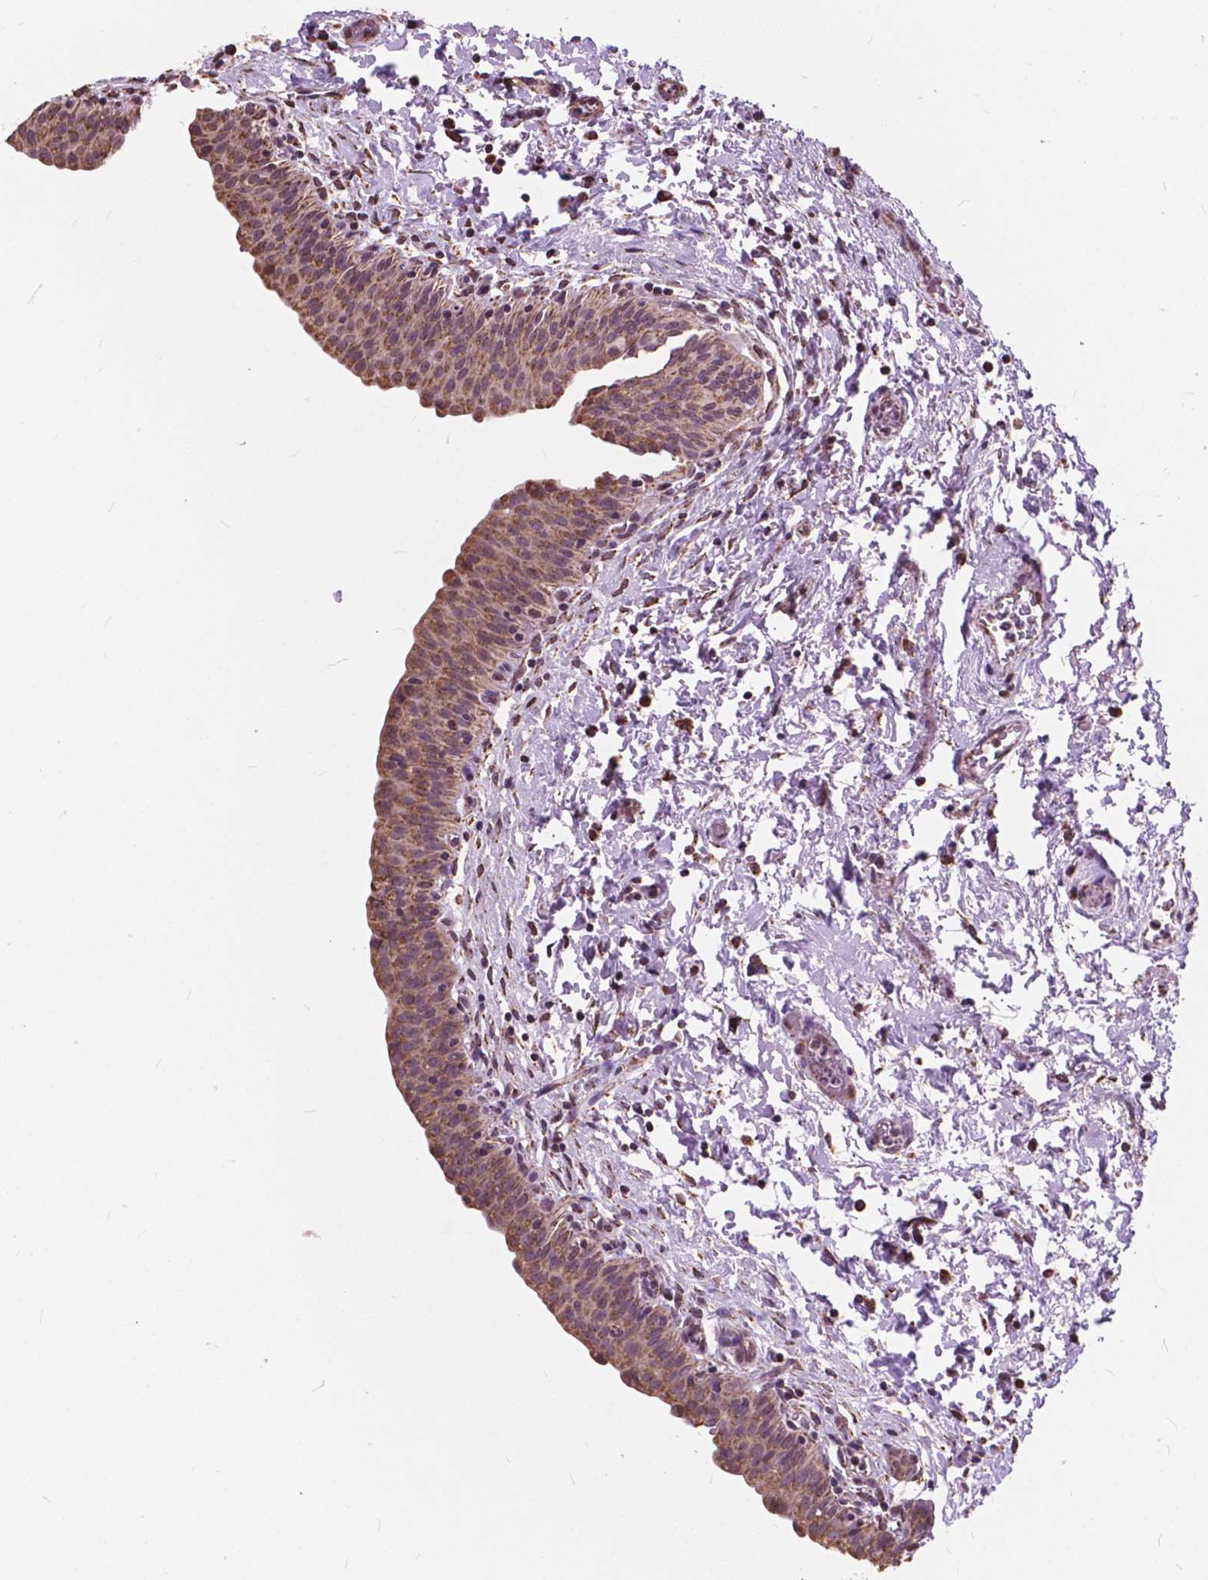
{"staining": {"intensity": "moderate", "quantity": ">75%", "location": "cytoplasmic/membranous"}, "tissue": "urinary bladder", "cell_type": "Urothelial cells", "image_type": "normal", "snomed": [{"axis": "morphology", "description": "Normal tissue, NOS"}, {"axis": "topography", "description": "Urinary bladder"}], "caption": "Immunohistochemistry image of unremarkable urinary bladder: human urinary bladder stained using IHC exhibits medium levels of moderate protein expression localized specifically in the cytoplasmic/membranous of urothelial cells, appearing as a cytoplasmic/membranous brown color.", "gene": "SCOC", "patient": {"sex": "male", "age": 56}}